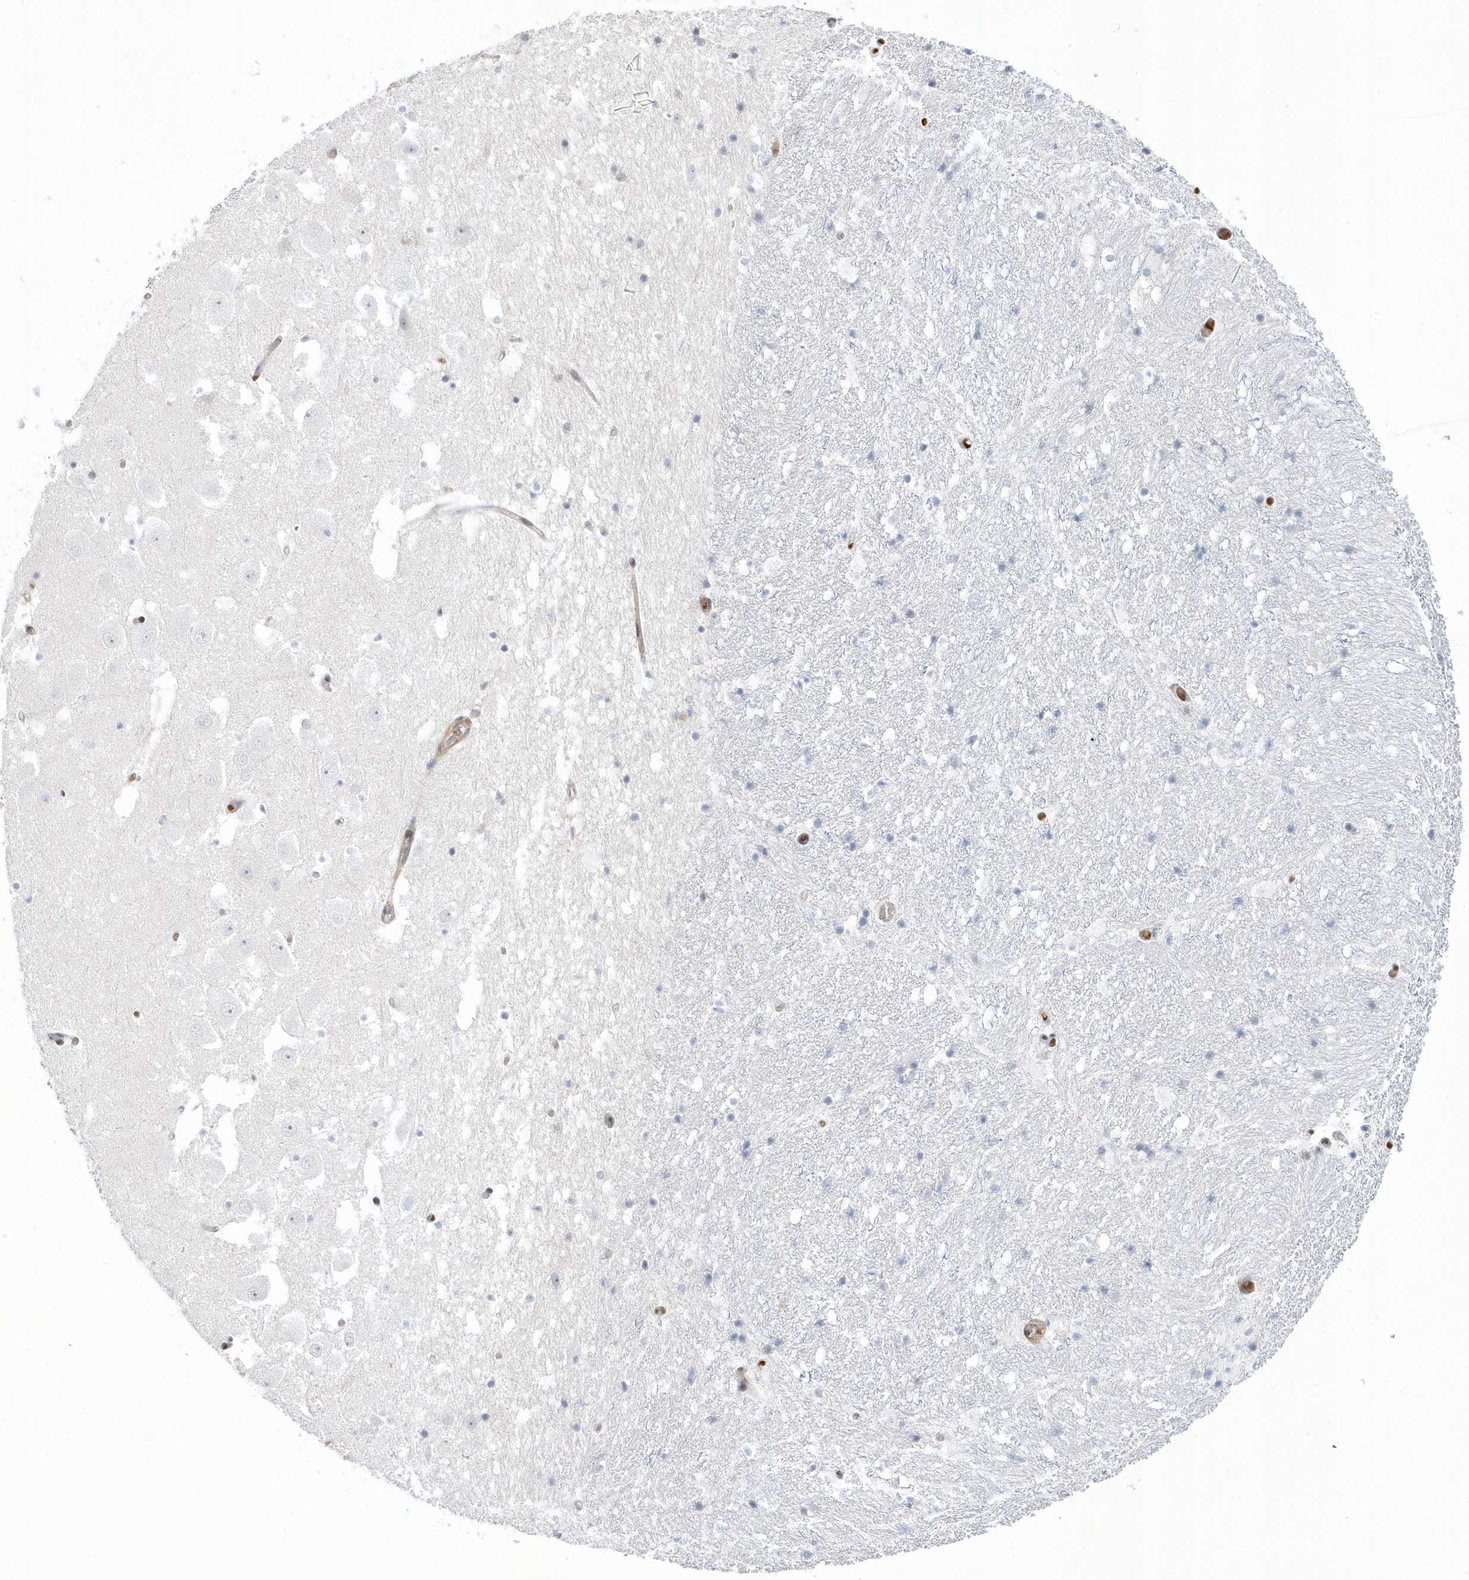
{"staining": {"intensity": "negative", "quantity": "none", "location": "none"}, "tissue": "hippocampus", "cell_type": "Glial cells", "image_type": "normal", "snomed": [{"axis": "morphology", "description": "Normal tissue, NOS"}, {"axis": "topography", "description": "Hippocampus"}], "caption": "The image displays no staining of glial cells in benign hippocampus. The staining was performed using DAB to visualize the protein expression in brown, while the nuclei were stained in blue with hematoxylin (Magnification: 20x).", "gene": "MAP7D3", "patient": {"sex": "female", "age": 52}}